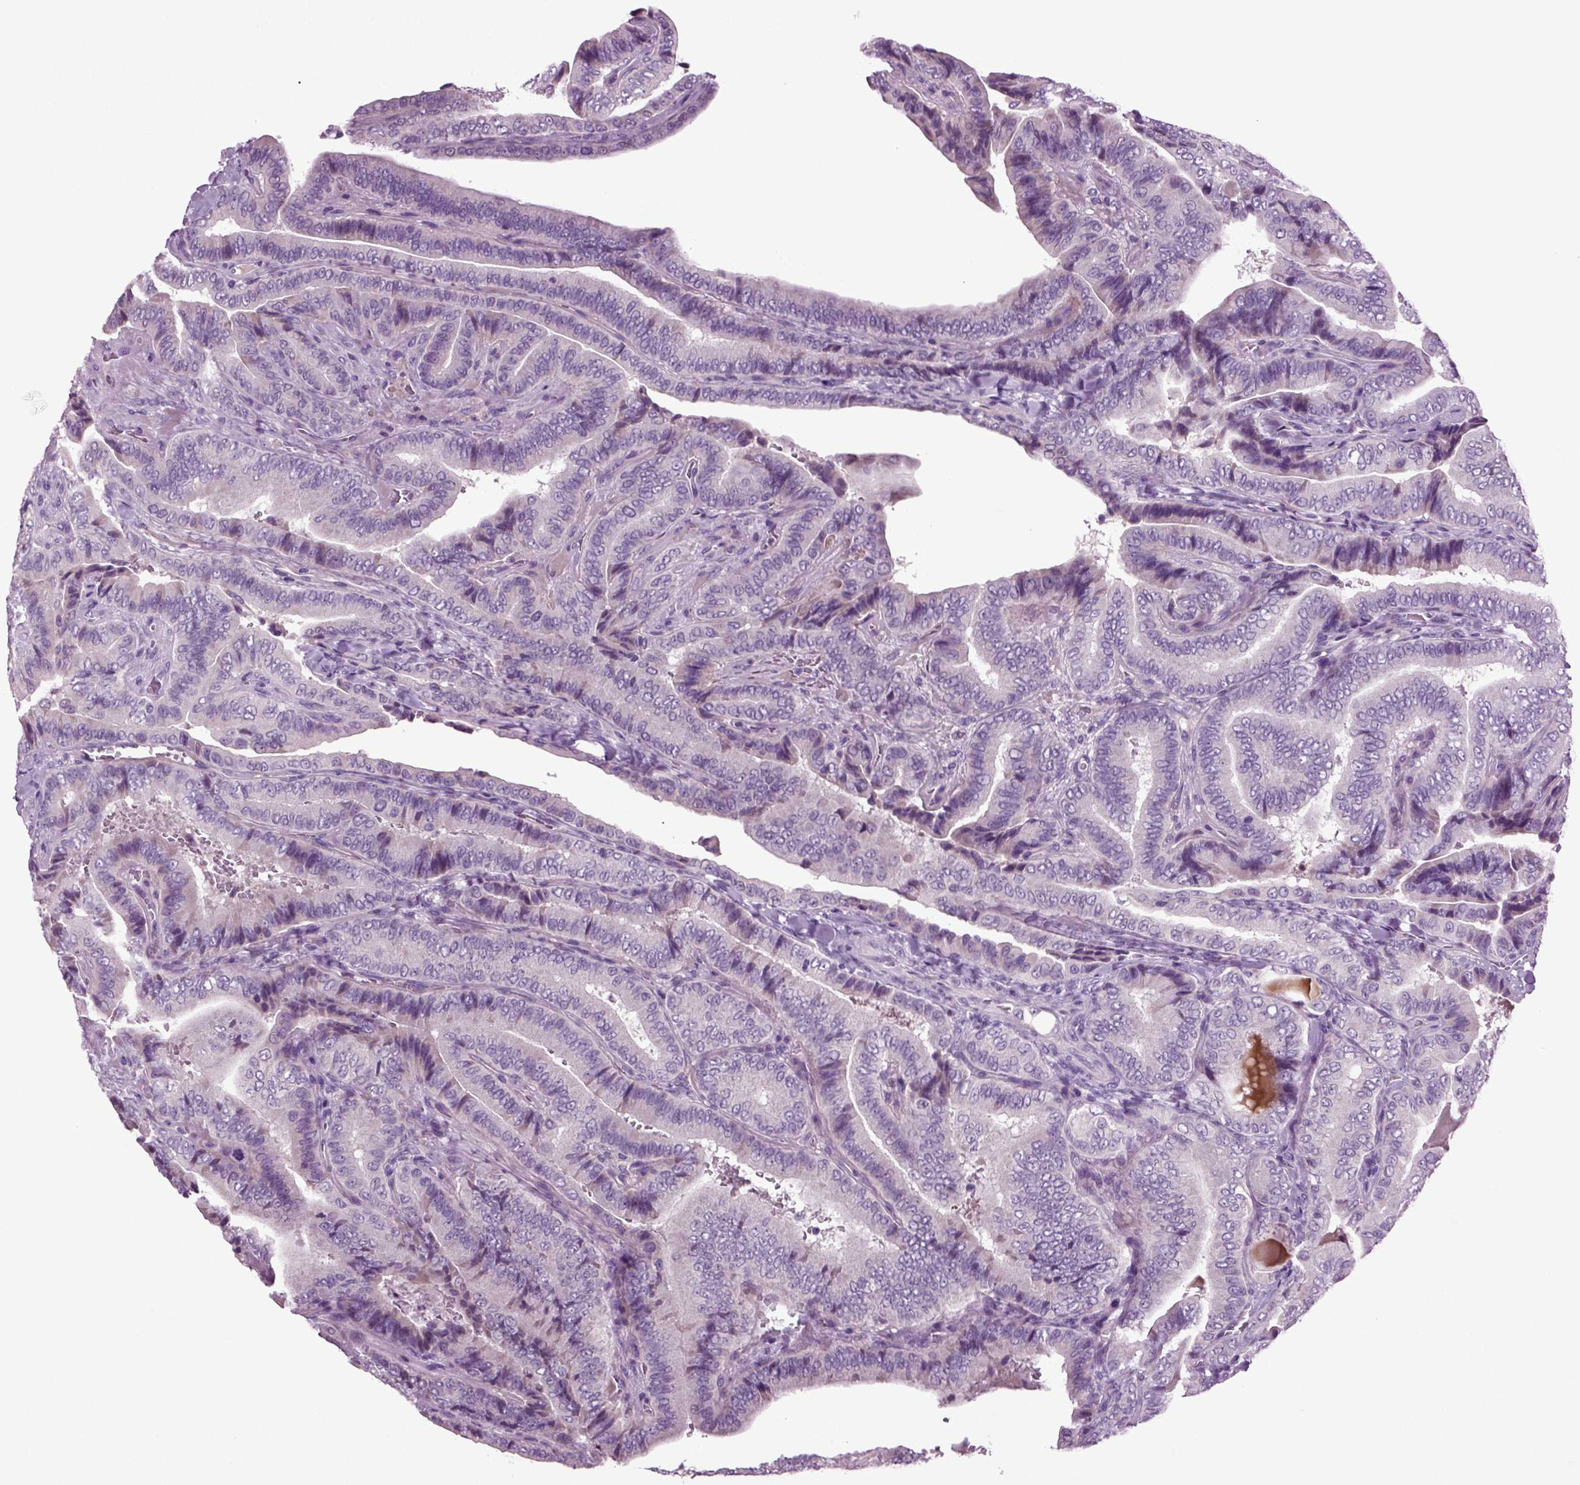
{"staining": {"intensity": "negative", "quantity": "none", "location": "none"}, "tissue": "thyroid cancer", "cell_type": "Tumor cells", "image_type": "cancer", "snomed": [{"axis": "morphology", "description": "Papillary adenocarcinoma, NOS"}, {"axis": "topography", "description": "Thyroid gland"}], "caption": "A histopathology image of human thyroid cancer is negative for staining in tumor cells.", "gene": "FGF11", "patient": {"sex": "male", "age": 61}}